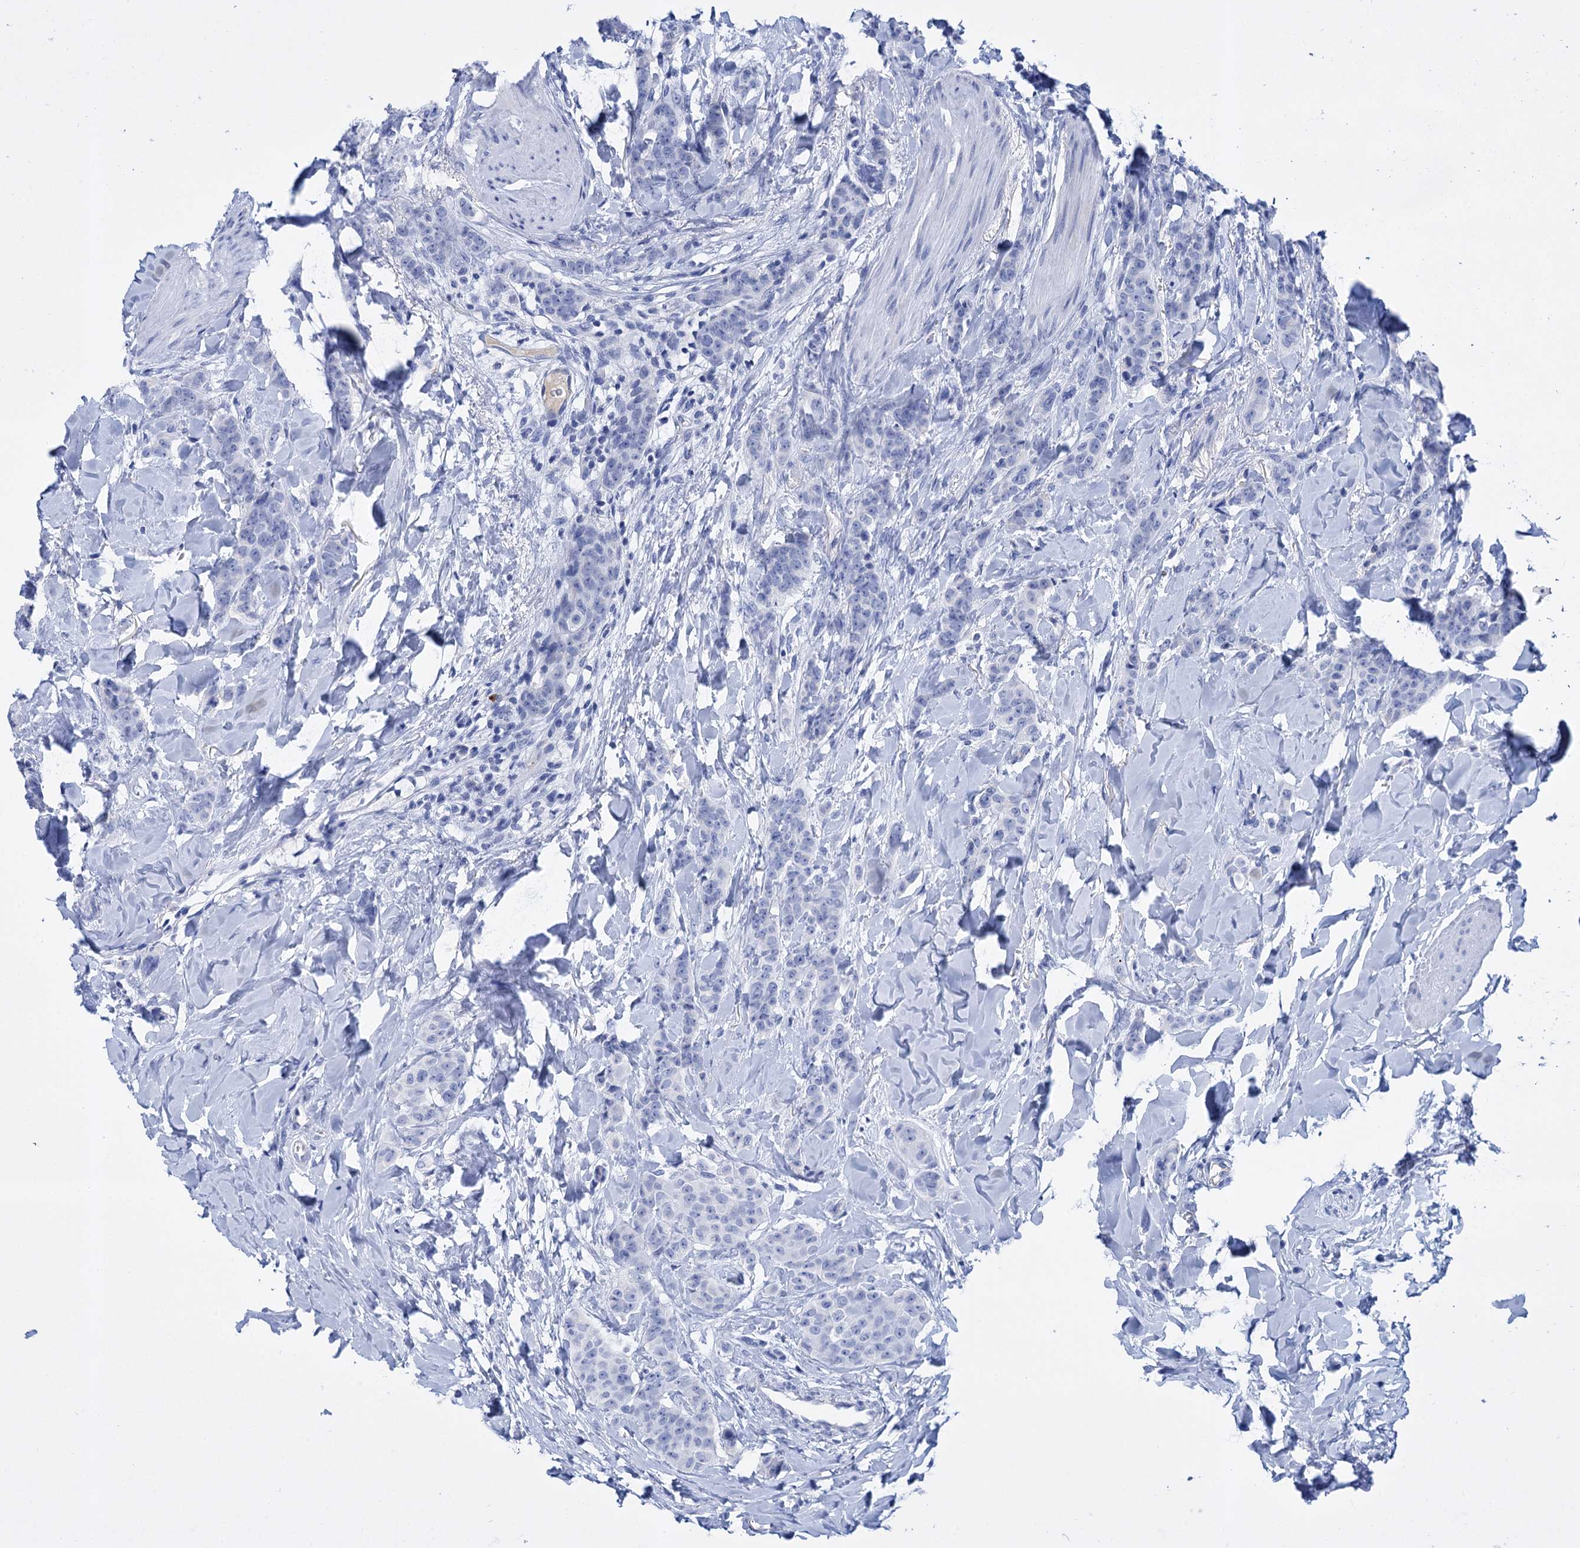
{"staining": {"intensity": "negative", "quantity": "none", "location": "none"}, "tissue": "breast cancer", "cell_type": "Tumor cells", "image_type": "cancer", "snomed": [{"axis": "morphology", "description": "Duct carcinoma"}, {"axis": "topography", "description": "Breast"}], "caption": "There is no significant positivity in tumor cells of breast cancer (intraductal carcinoma).", "gene": "FBXW12", "patient": {"sex": "female", "age": 40}}